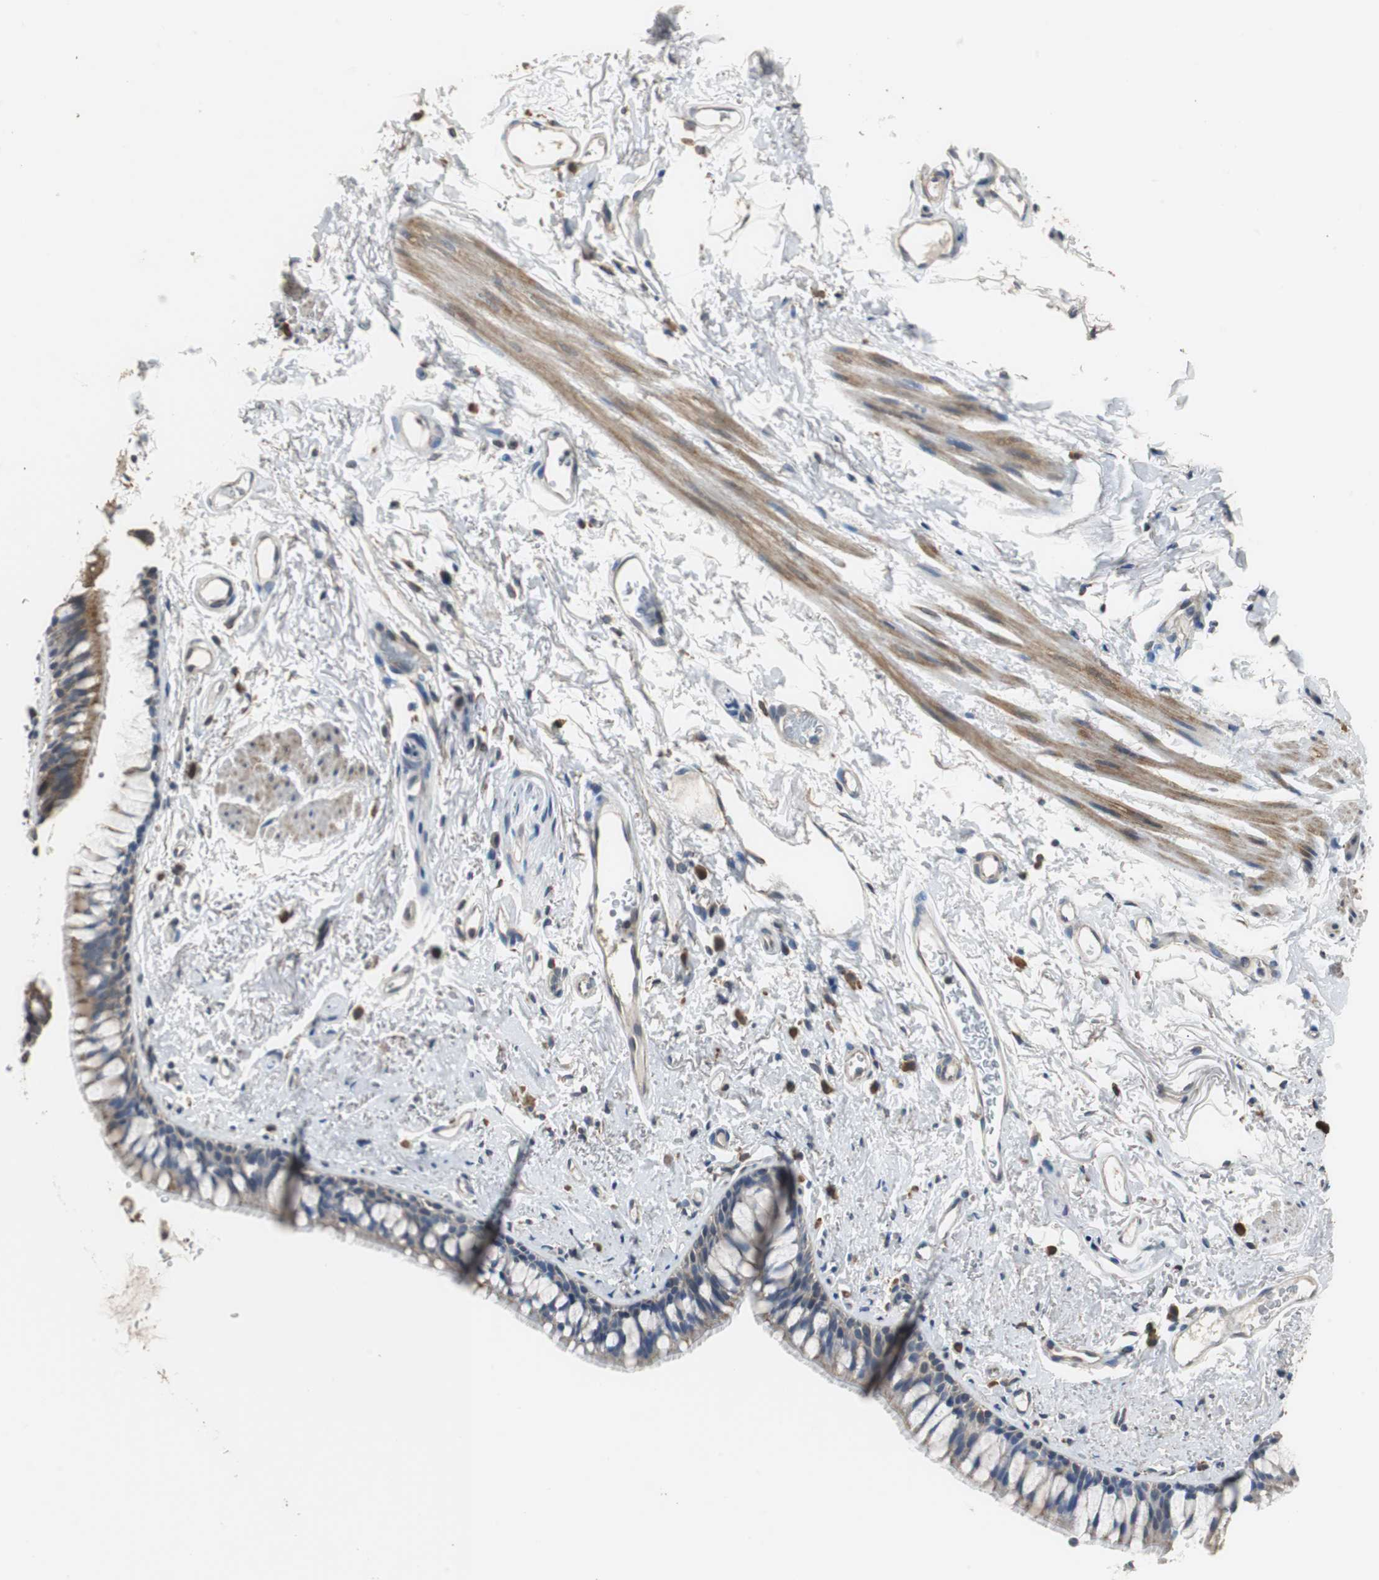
{"staining": {"intensity": "moderate", "quantity": ">75%", "location": "cytoplasmic/membranous"}, "tissue": "bronchus", "cell_type": "Respiratory epithelial cells", "image_type": "normal", "snomed": [{"axis": "morphology", "description": "Normal tissue, NOS"}, {"axis": "topography", "description": "Bronchus"}], "caption": "Respiratory epithelial cells demonstrate moderate cytoplasmic/membranous expression in about >75% of cells in normal bronchus.", "gene": "HMGCL", "patient": {"sex": "female", "age": 73}}